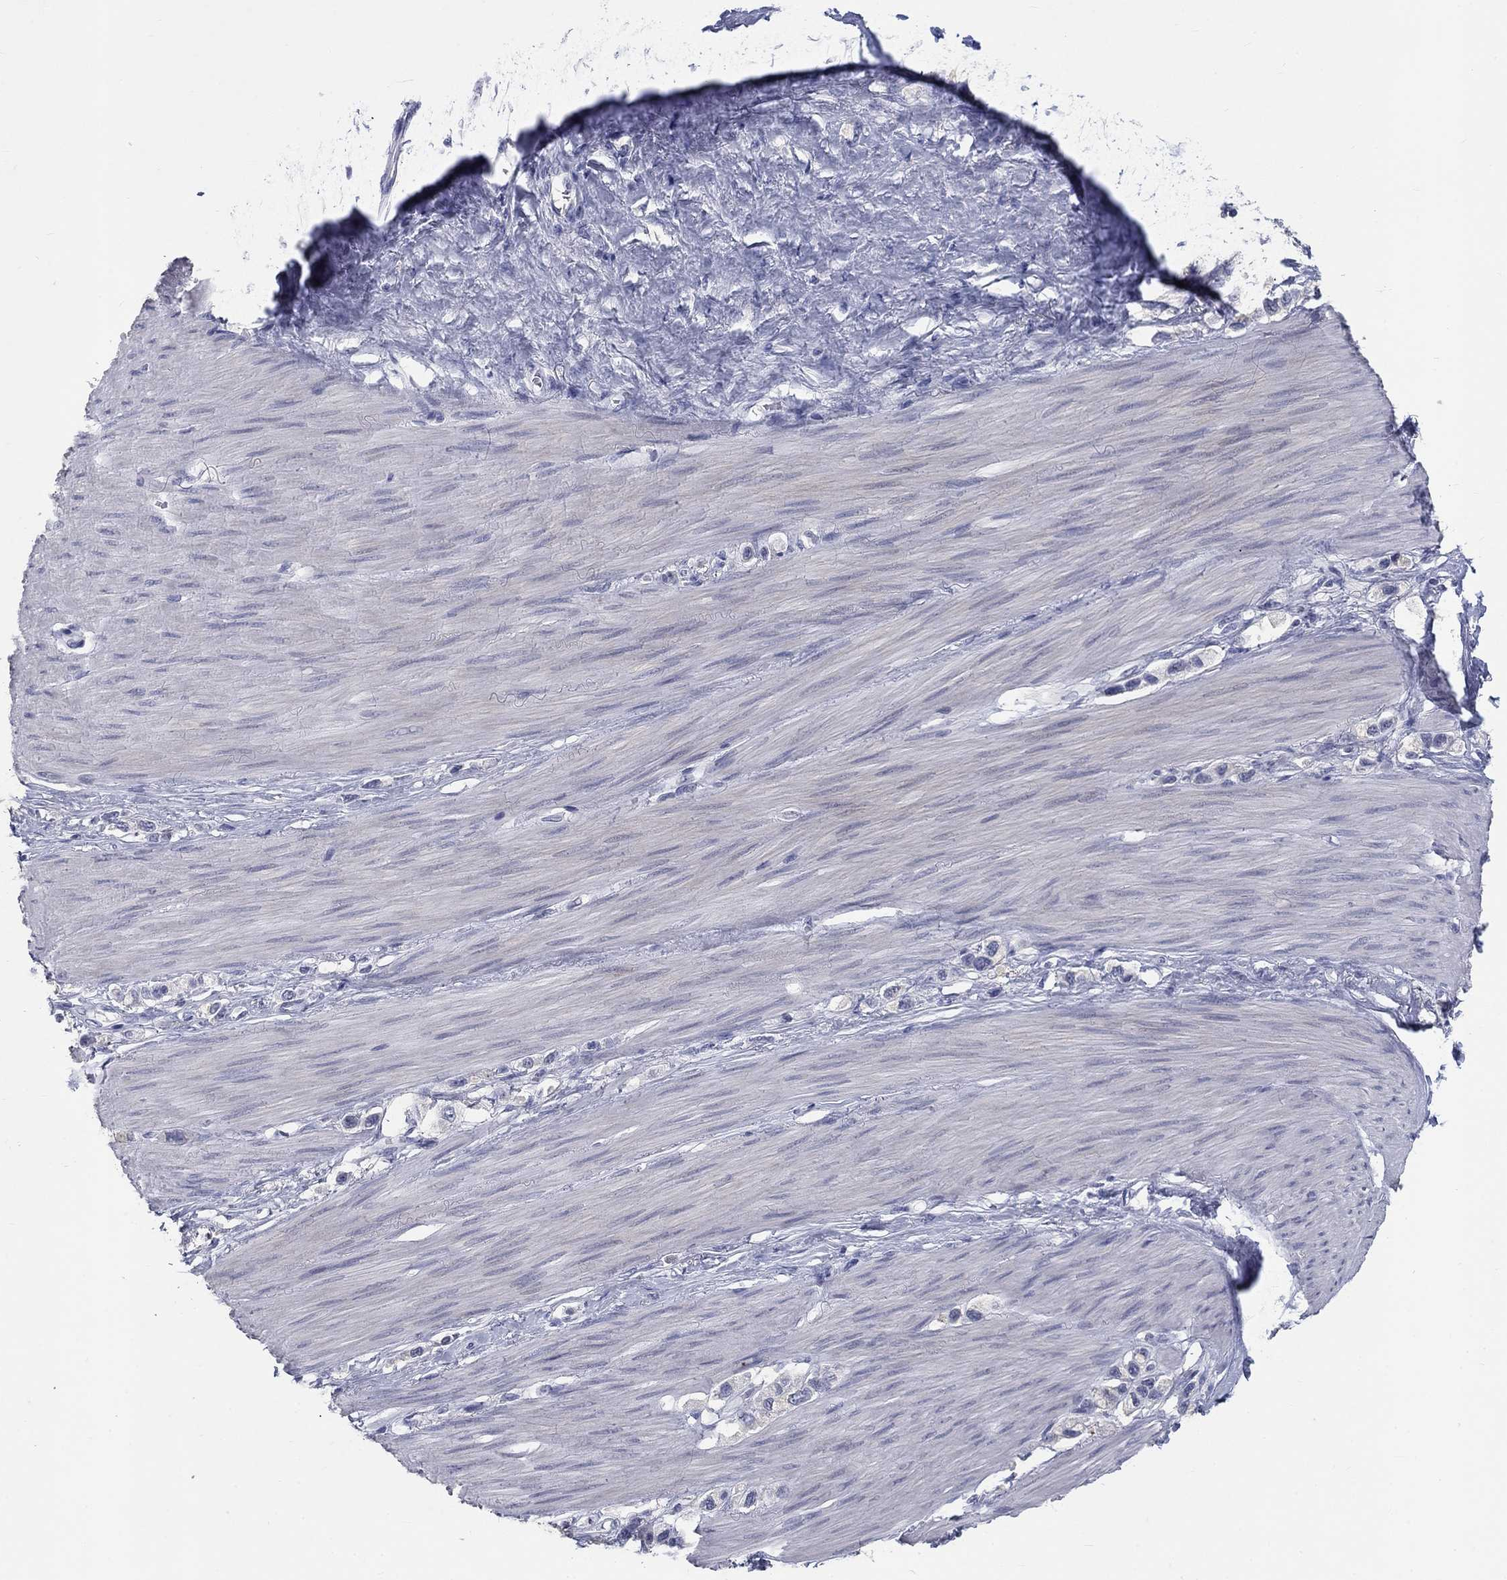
{"staining": {"intensity": "negative", "quantity": "none", "location": "none"}, "tissue": "stomach cancer", "cell_type": "Tumor cells", "image_type": "cancer", "snomed": [{"axis": "morphology", "description": "Normal tissue, NOS"}, {"axis": "morphology", "description": "Adenocarcinoma, NOS"}, {"axis": "morphology", "description": "Adenocarcinoma, High grade"}, {"axis": "topography", "description": "Stomach, upper"}, {"axis": "topography", "description": "Stomach"}], "caption": "This is an immunohistochemistry photomicrograph of stomach cancer. There is no positivity in tumor cells.", "gene": "ELAVL4", "patient": {"sex": "female", "age": 65}}